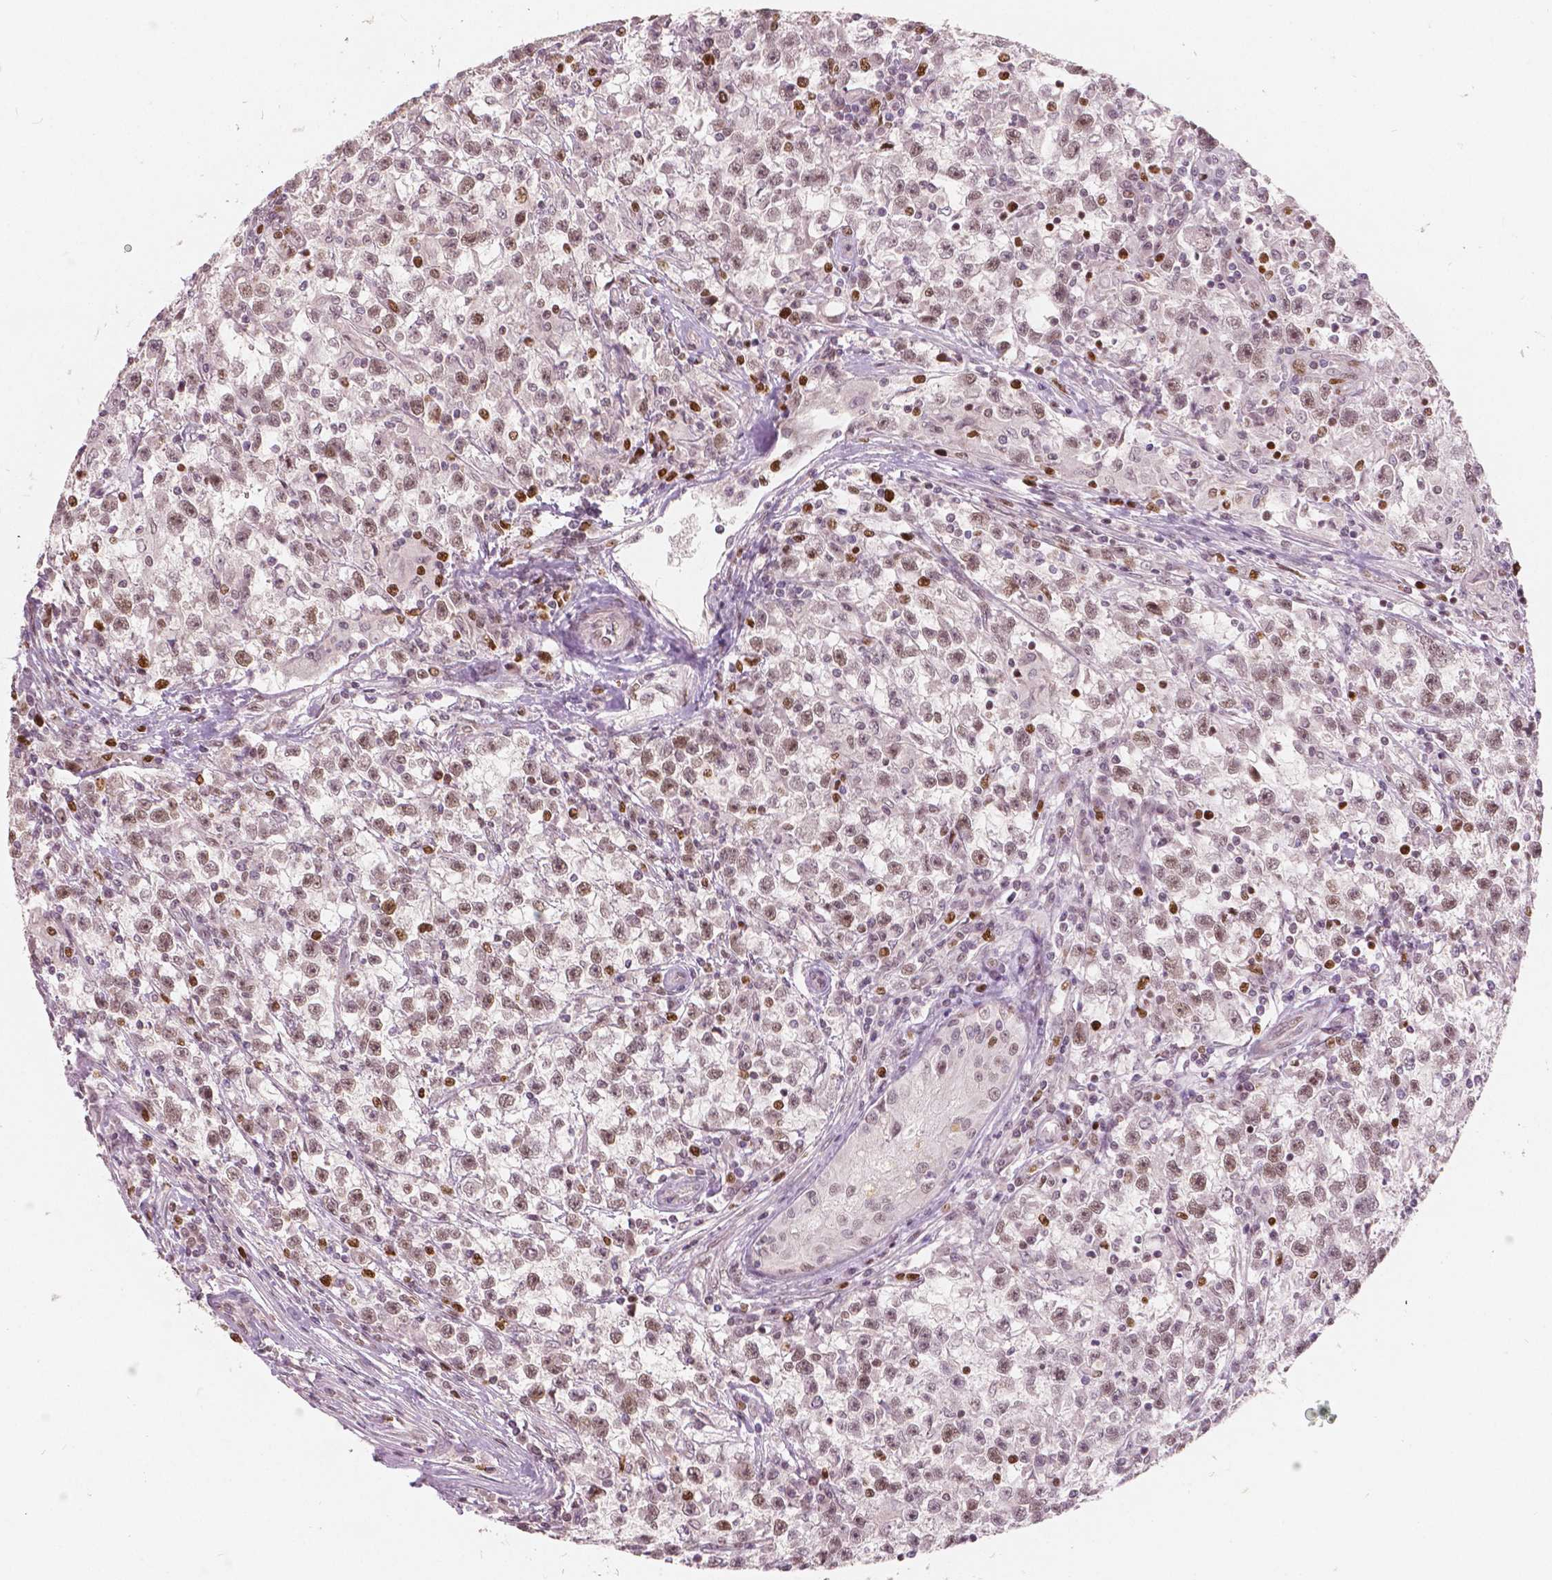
{"staining": {"intensity": "weak", "quantity": ">75%", "location": "nuclear"}, "tissue": "testis cancer", "cell_type": "Tumor cells", "image_type": "cancer", "snomed": [{"axis": "morphology", "description": "Seminoma, NOS"}, {"axis": "topography", "description": "Testis"}], "caption": "This image demonstrates IHC staining of human testis cancer (seminoma), with low weak nuclear positivity in about >75% of tumor cells.", "gene": "NSD2", "patient": {"sex": "male", "age": 31}}